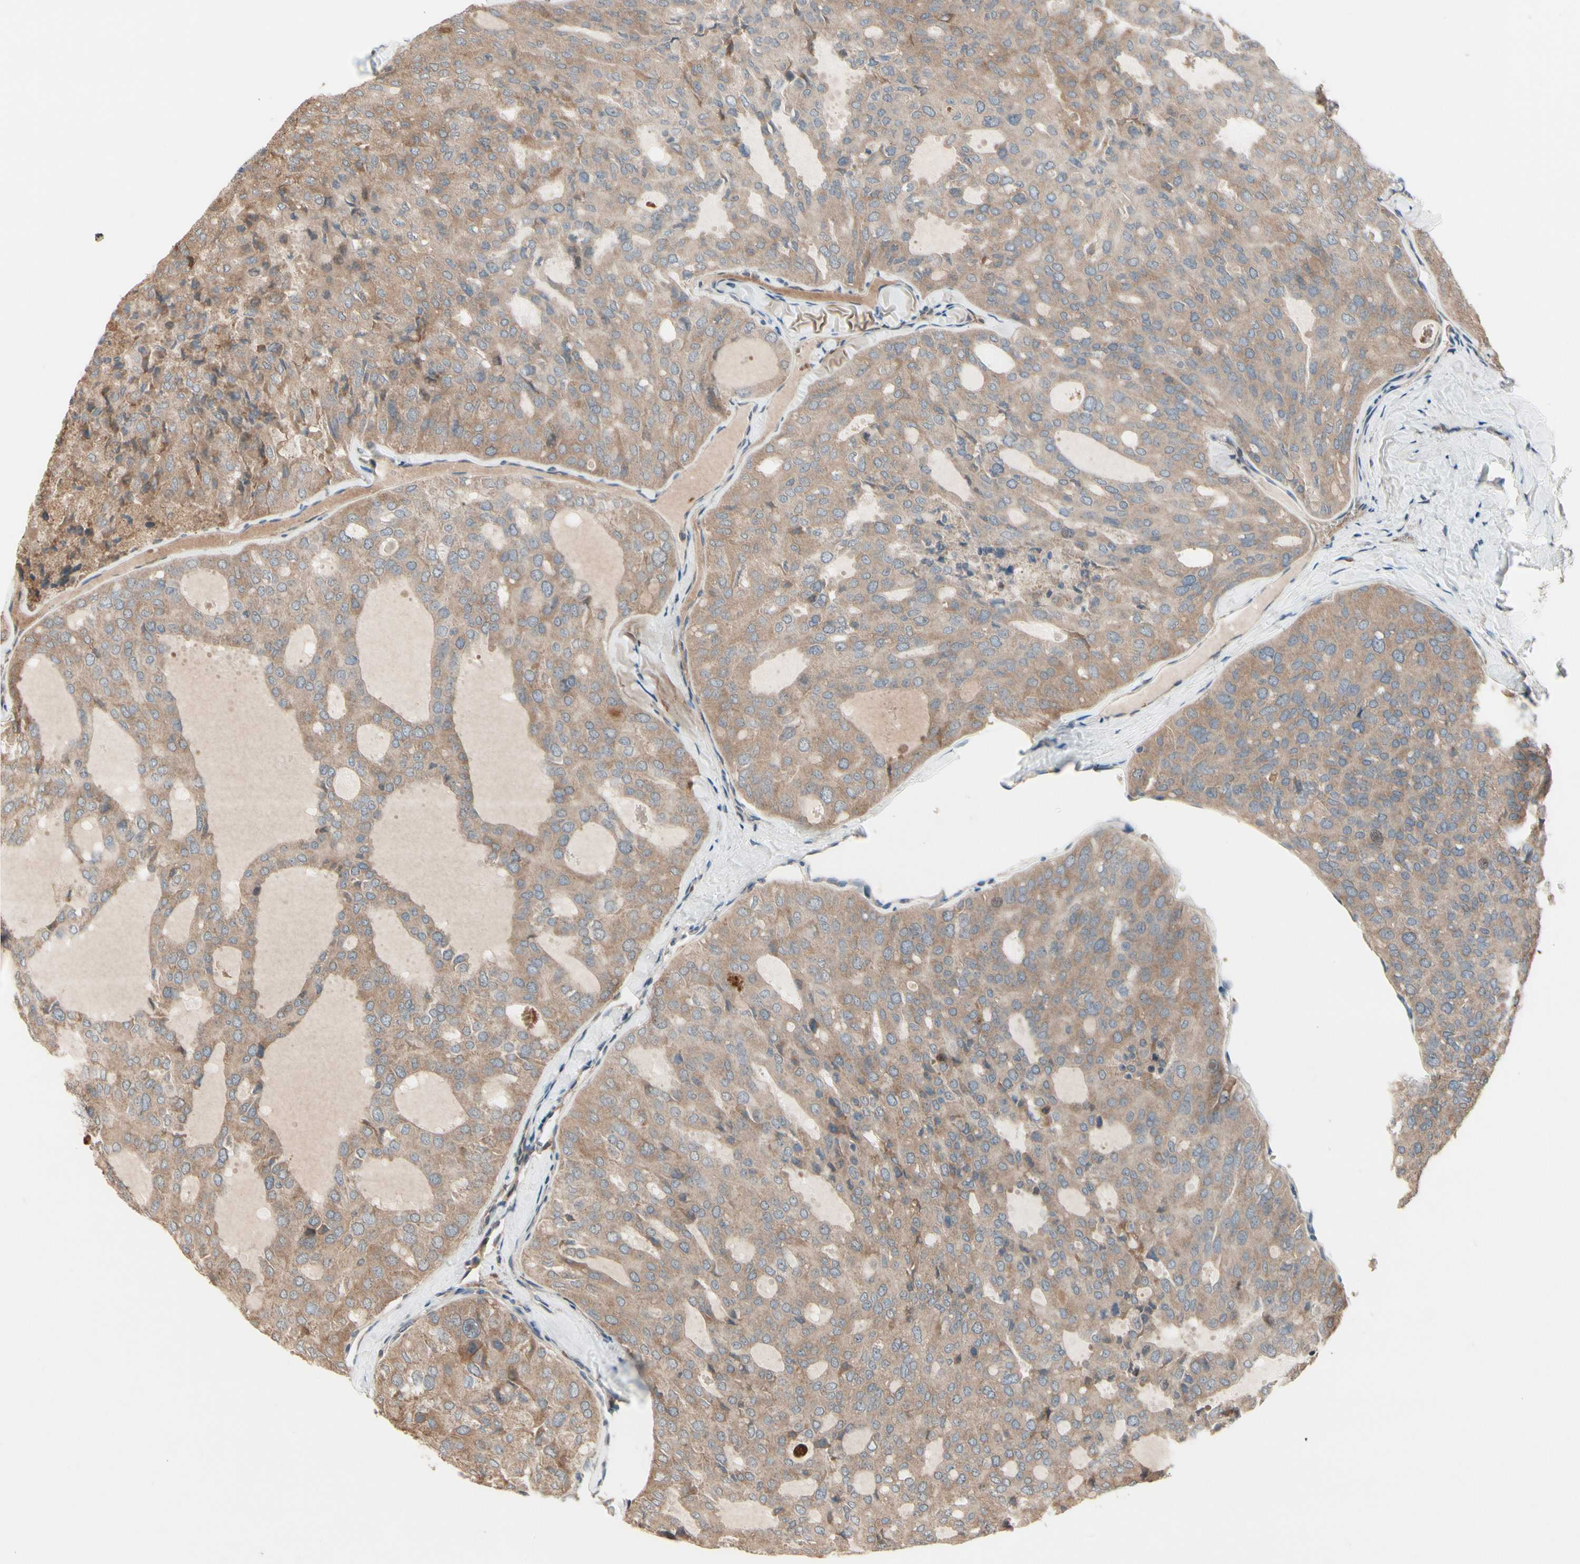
{"staining": {"intensity": "weak", "quantity": ">75%", "location": "cytoplasmic/membranous"}, "tissue": "thyroid cancer", "cell_type": "Tumor cells", "image_type": "cancer", "snomed": [{"axis": "morphology", "description": "Follicular adenoma carcinoma, NOS"}, {"axis": "topography", "description": "Thyroid gland"}], "caption": "Immunohistochemical staining of thyroid cancer (follicular adenoma carcinoma) demonstrates low levels of weak cytoplasmic/membranous expression in approximately >75% of tumor cells.", "gene": "SNX29", "patient": {"sex": "male", "age": 75}}